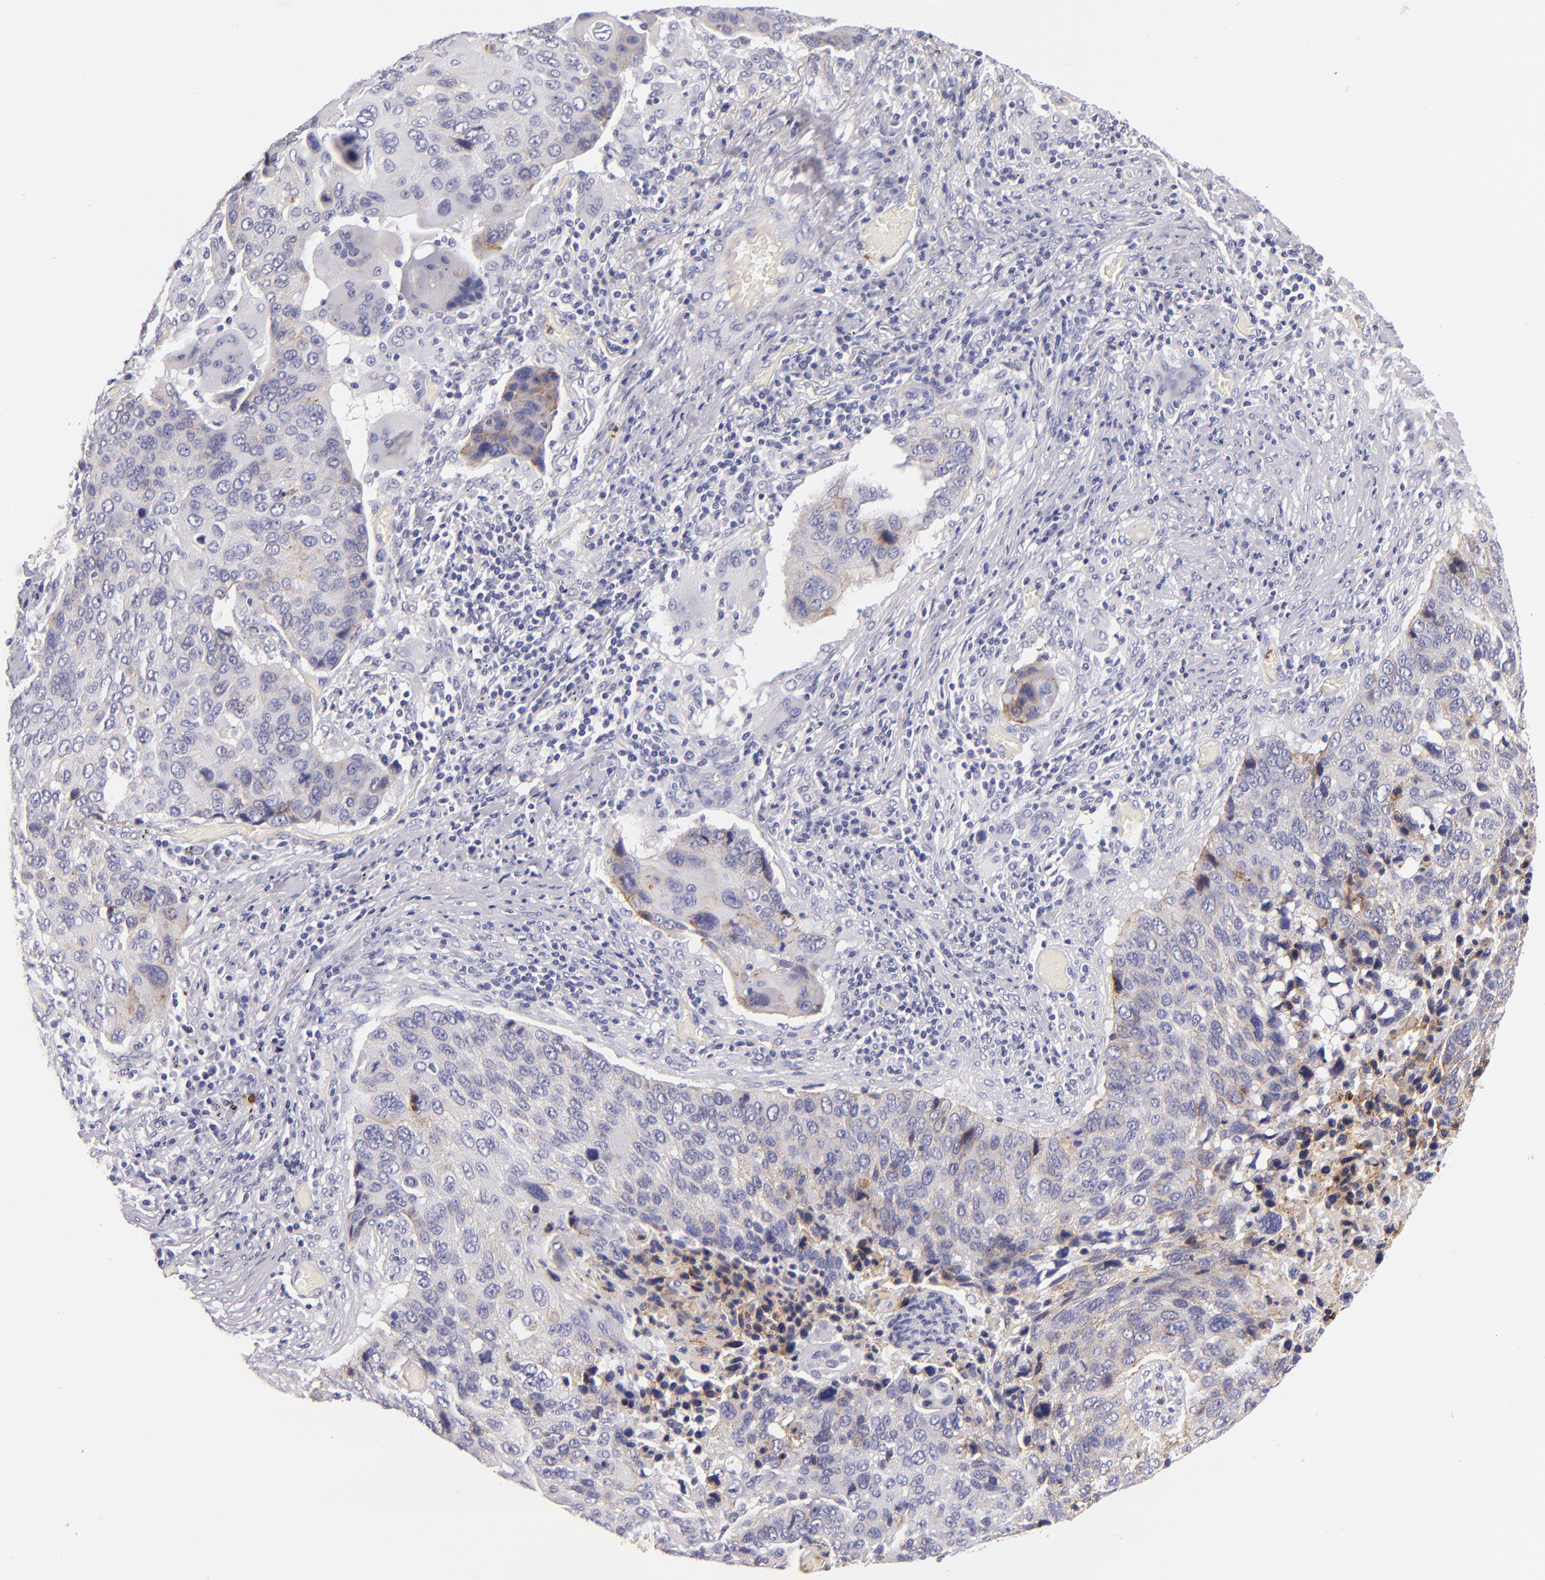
{"staining": {"intensity": "weak", "quantity": "<25%", "location": "cytoplasmic/membranous"}, "tissue": "lung cancer", "cell_type": "Tumor cells", "image_type": "cancer", "snomed": [{"axis": "morphology", "description": "Squamous cell carcinoma, NOS"}, {"axis": "topography", "description": "Lung"}], "caption": "This is a micrograph of immunohistochemistry (IHC) staining of lung cancer (squamous cell carcinoma), which shows no positivity in tumor cells.", "gene": "CDH3", "patient": {"sex": "male", "age": 68}}